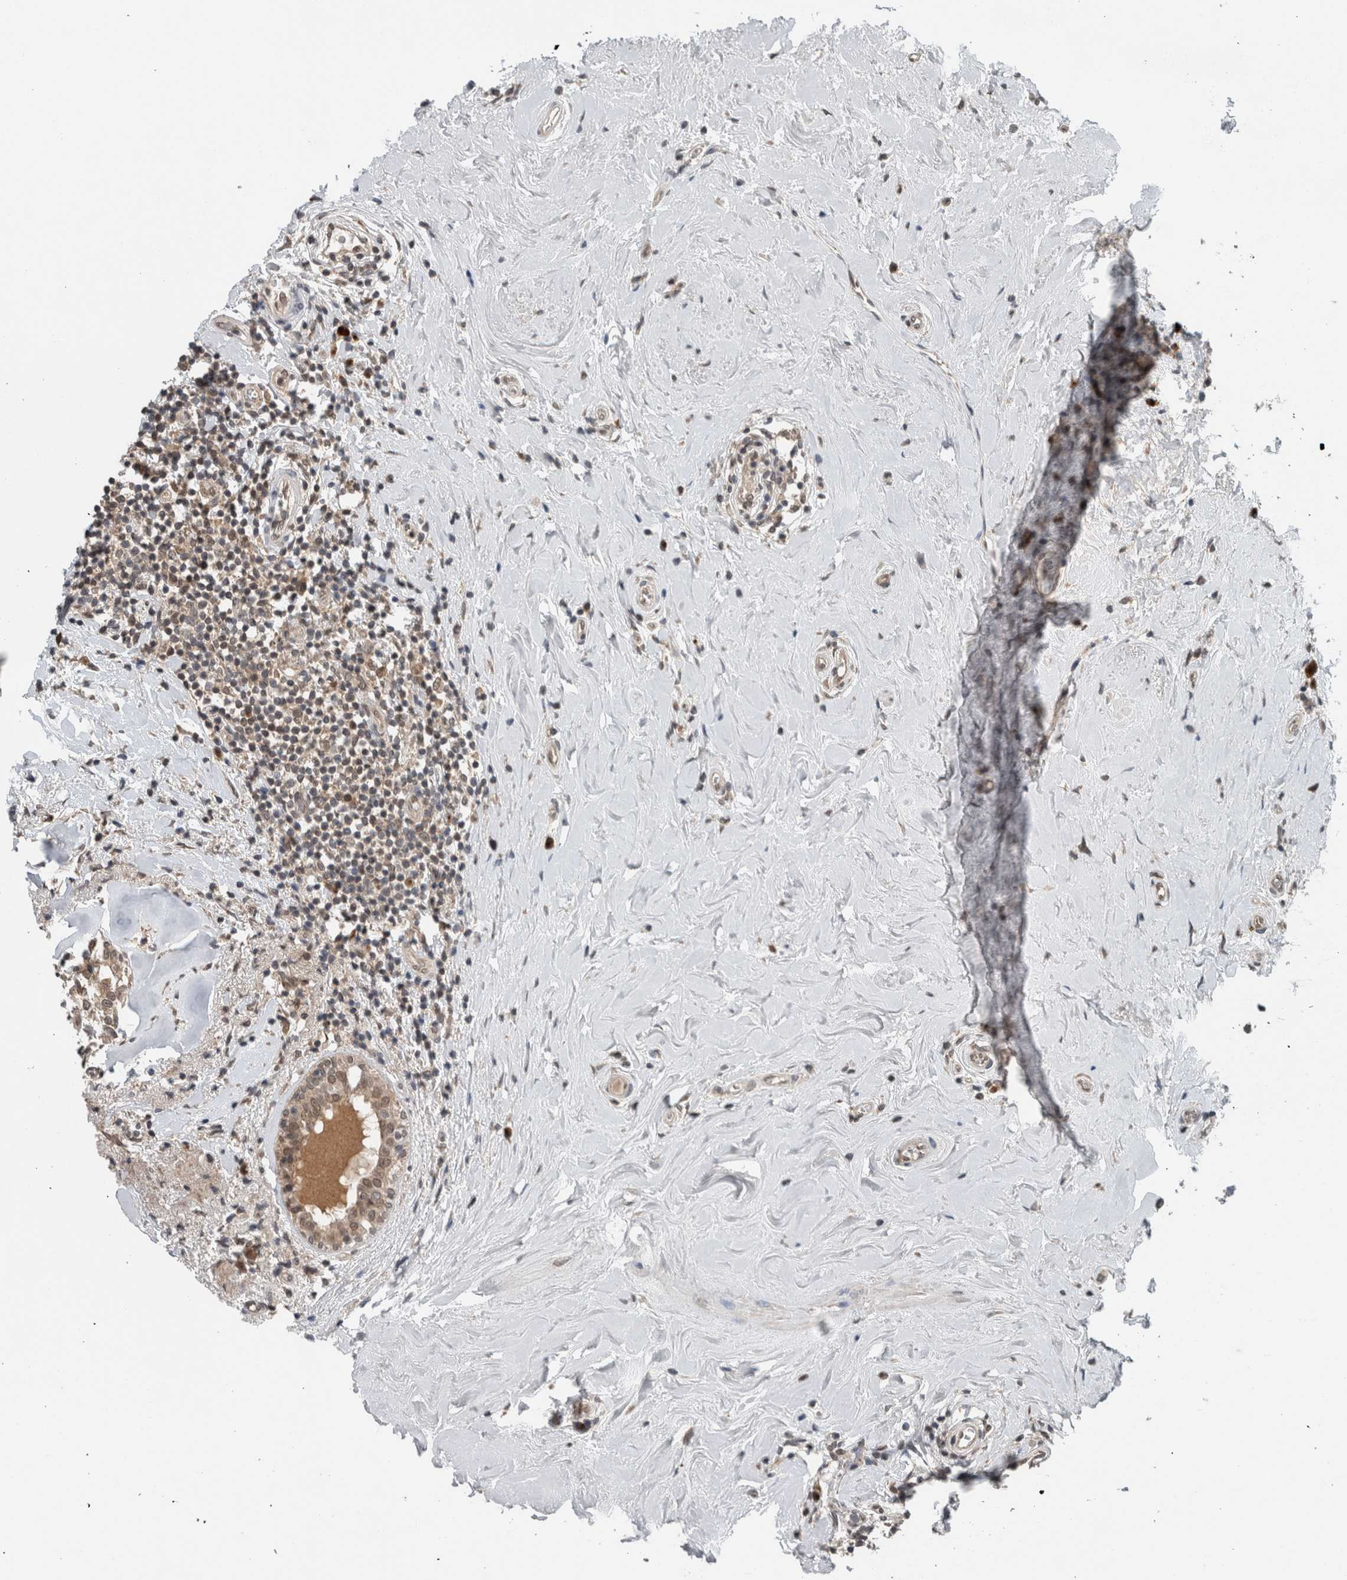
{"staining": {"intensity": "weak", "quantity": ">75%", "location": "cytoplasmic/membranous,nuclear"}, "tissue": "breast cancer", "cell_type": "Tumor cells", "image_type": "cancer", "snomed": [{"axis": "morphology", "description": "Duct carcinoma"}, {"axis": "topography", "description": "Breast"}], "caption": "Protein staining displays weak cytoplasmic/membranous and nuclear expression in approximately >75% of tumor cells in breast cancer (intraductal carcinoma).", "gene": "SPAG7", "patient": {"sex": "female", "age": 55}}